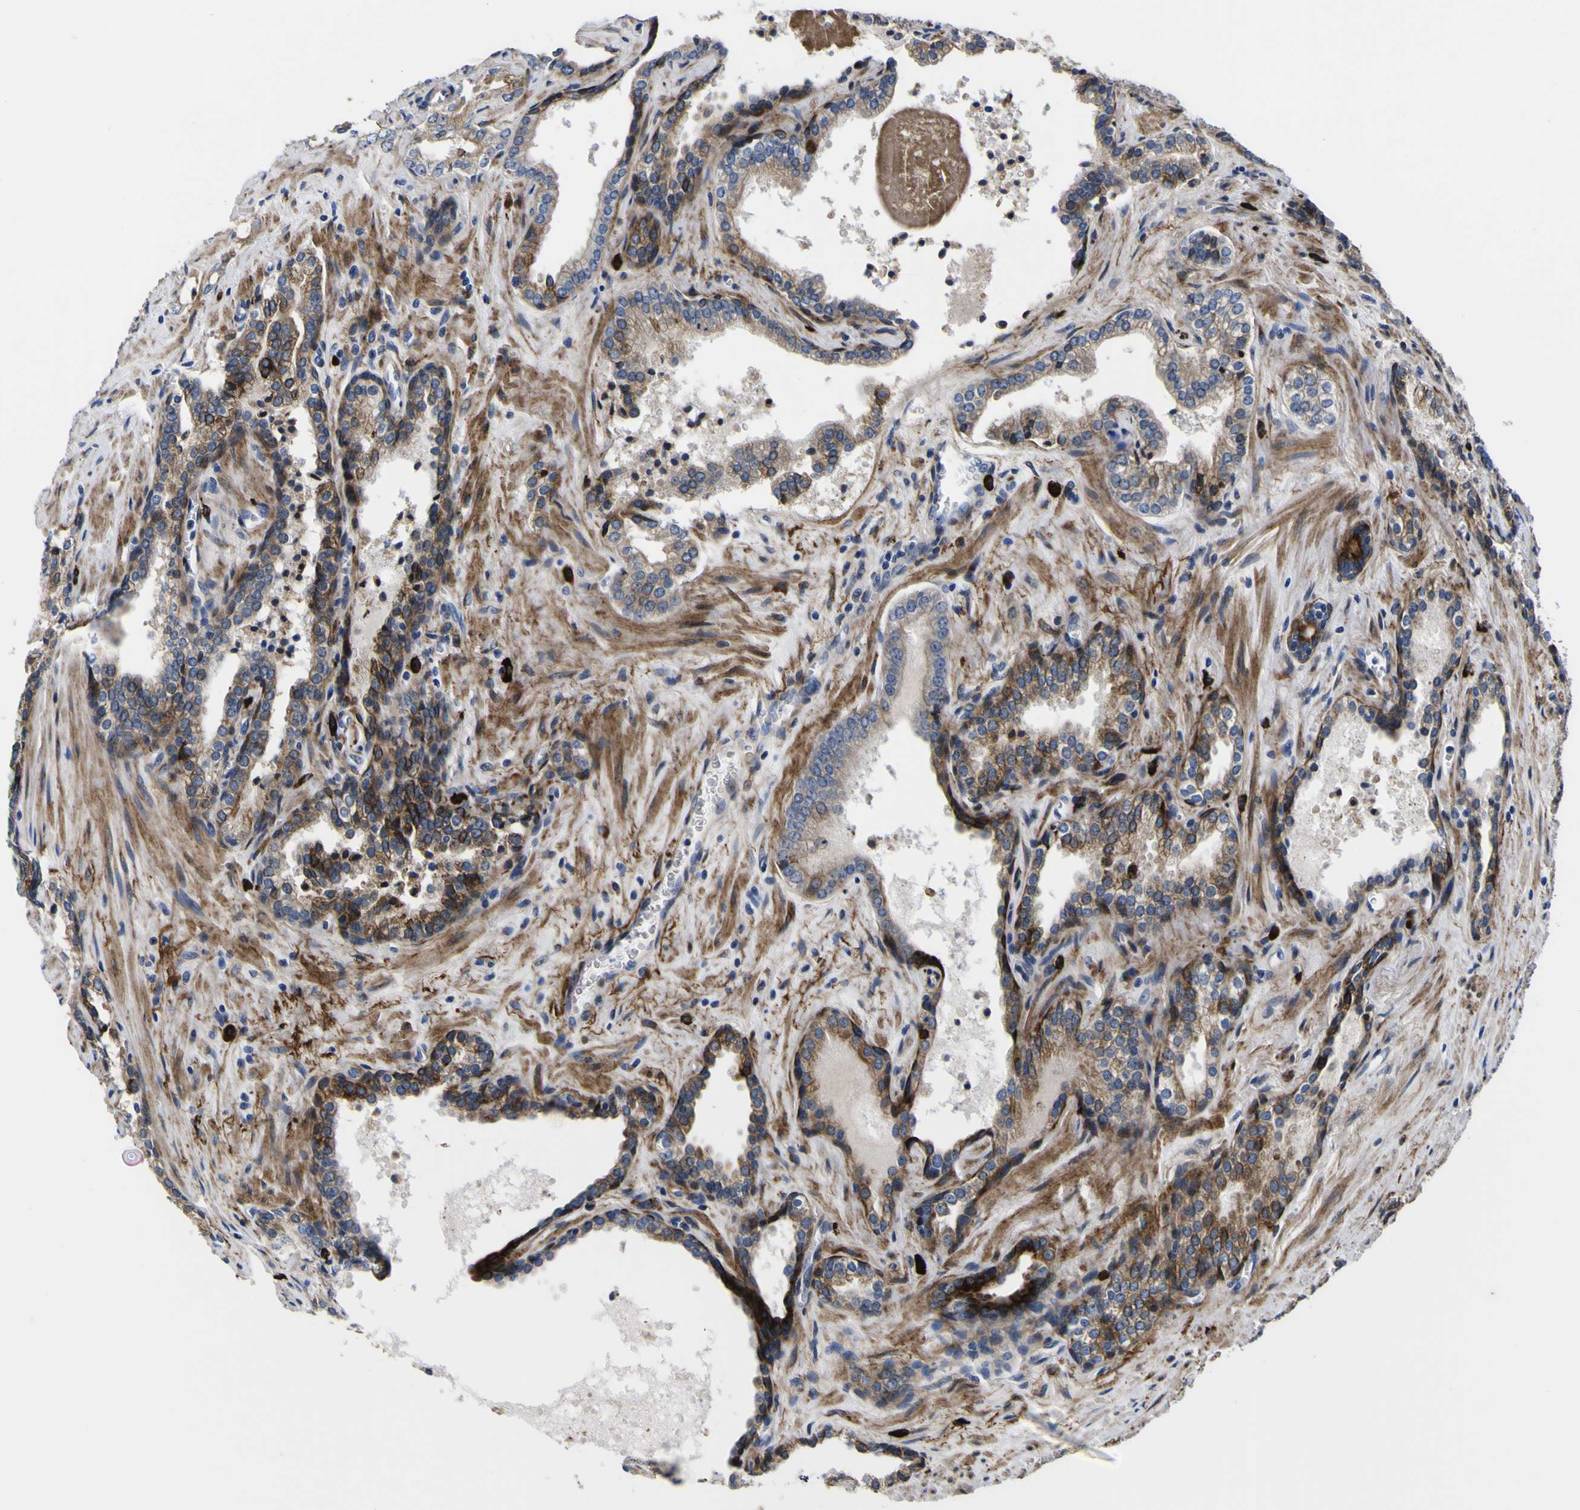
{"staining": {"intensity": "weak", "quantity": "<25%", "location": "cytoplasmic/membranous"}, "tissue": "prostate cancer", "cell_type": "Tumor cells", "image_type": "cancer", "snomed": [{"axis": "morphology", "description": "Adenocarcinoma, Low grade"}, {"axis": "topography", "description": "Prostate"}], "caption": "High magnification brightfield microscopy of prostate low-grade adenocarcinoma stained with DAB (brown) and counterstained with hematoxylin (blue): tumor cells show no significant positivity.", "gene": "SCD", "patient": {"sex": "male", "age": 60}}